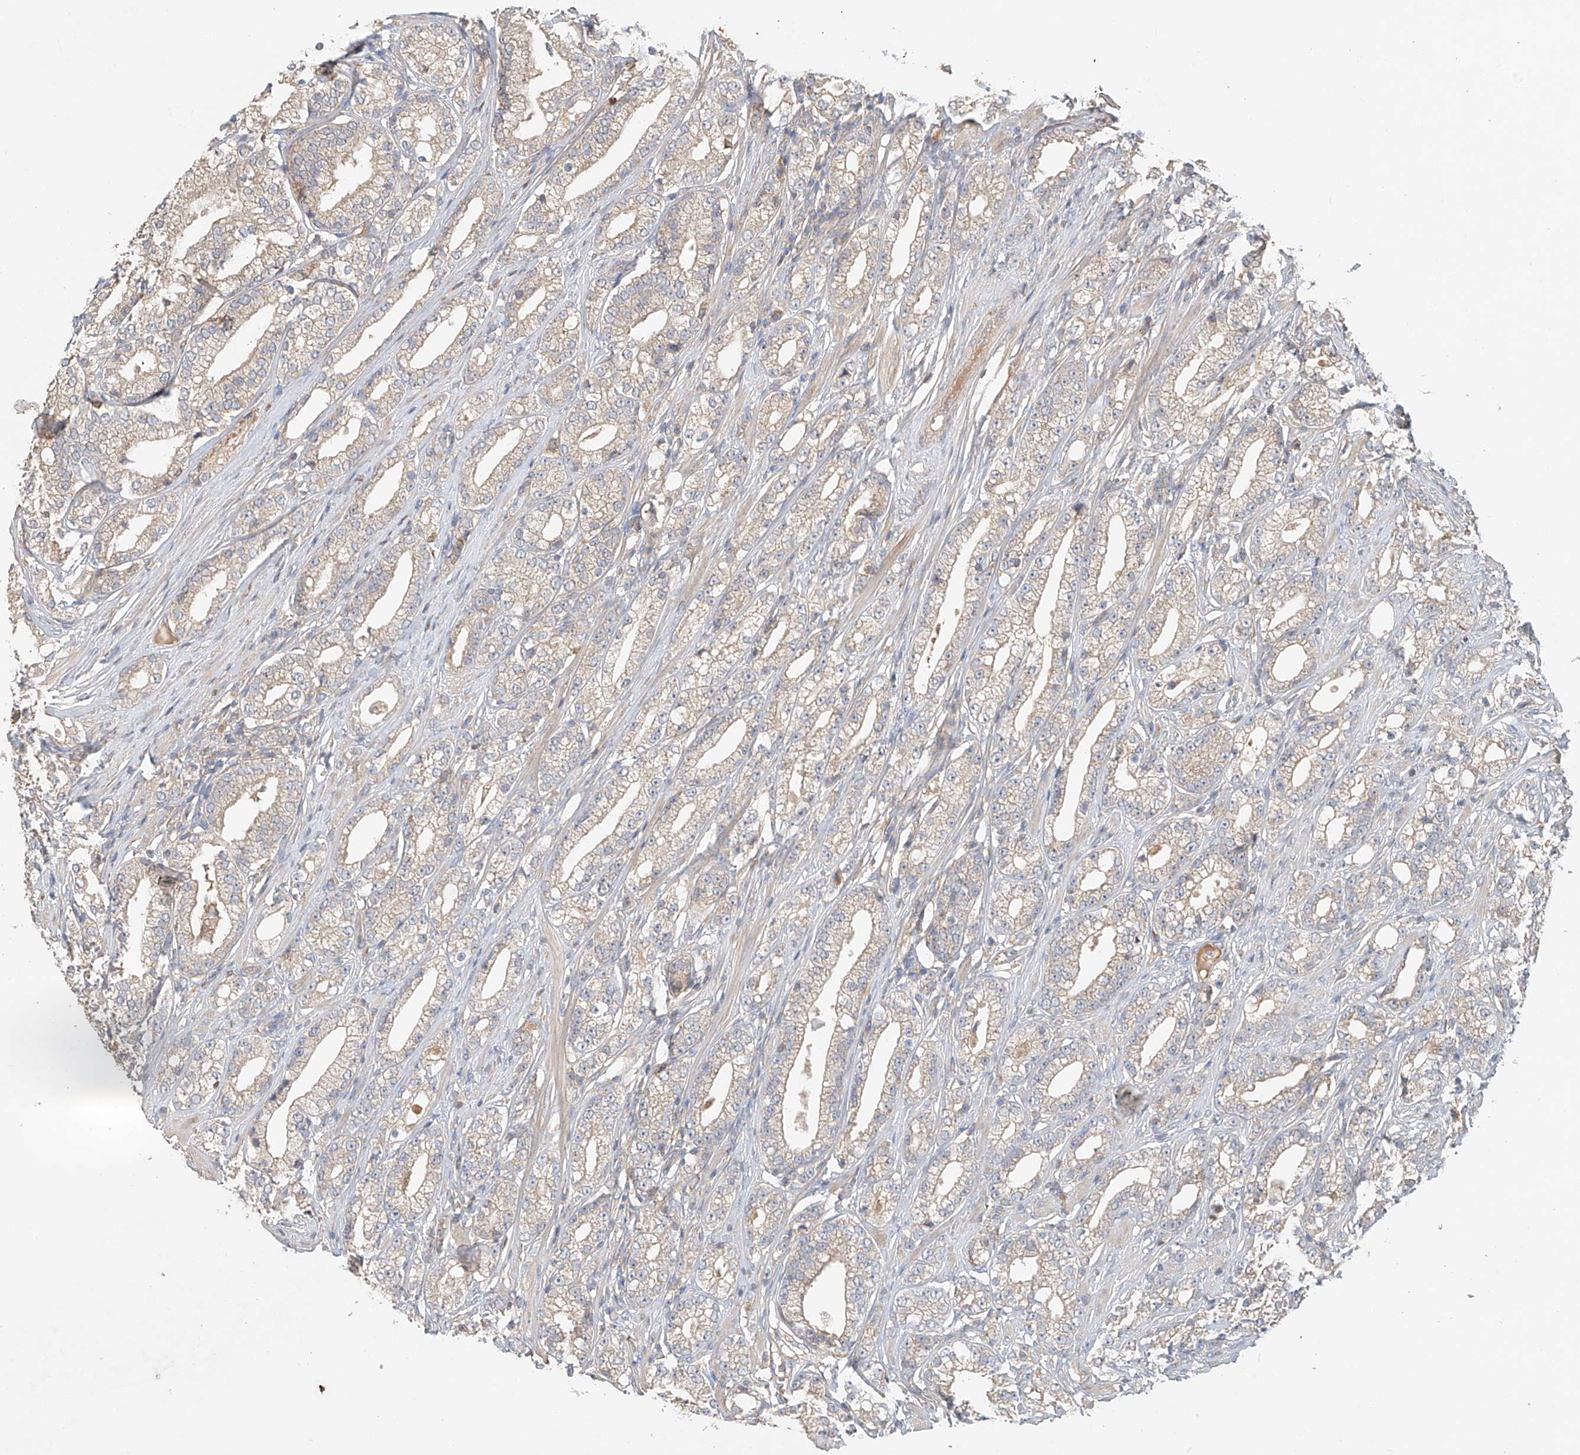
{"staining": {"intensity": "negative", "quantity": "none", "location": "none"}, "tissue": "prostate cancer", "cell_type": "Tumor cells", "image_type": "cancer", "snomed": [{"axis": "morphology", "description": "Adenocarcinoma, High grade"}, {"axis": "topography", "description": "Prostate"}], "caption": "Tumor cells are negative for brown protein staining in prostate cancer (high-grade adenocarcinoma).", "gene": "GNB1L", "patient": {"sex": "male", "age": 69}}